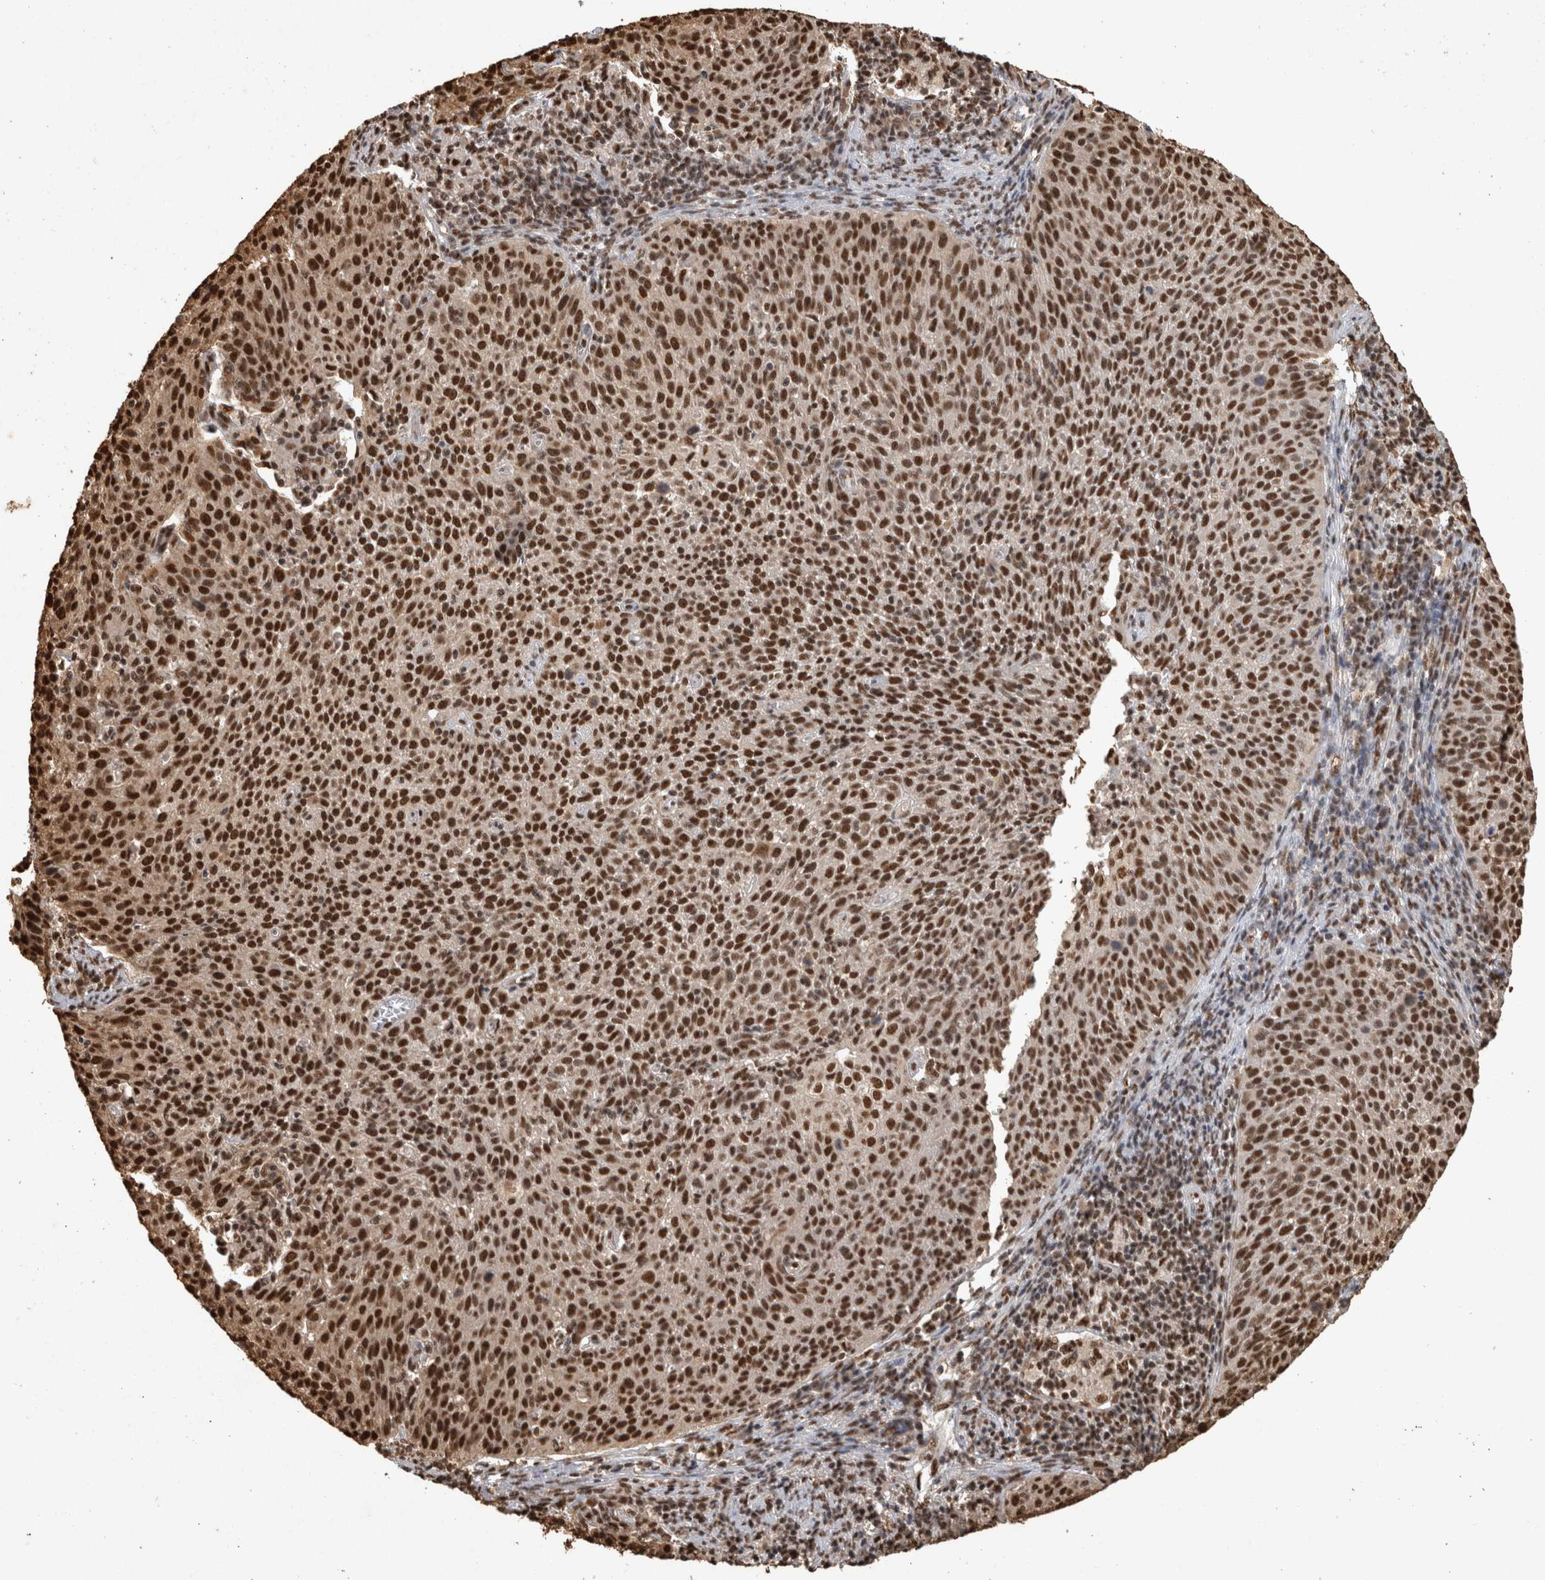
{"staining": {"intensity": "strong", "quantity": ">75%", "location": "nuclear"}, "tissue": "cervical cancer", "cell_type": "Tumor cells", "image_type": "cancer", "snomed": [{"axis": "morphology", "description": "Squamous cell carcinoma, NOS"}, {"axis": "topography", "description": "Cervix"}], "caption": "This image reveals cervical cancer (squamous cell carcinoma) stained with immunohistochemistry (IHC) to label a protein in brown. The nuclear of tumor cells show strong positivity for the protein. Nuclei are counter-stained blue.", "gene": "RAD50", "patient": {"sex": "female", "age": 38}}